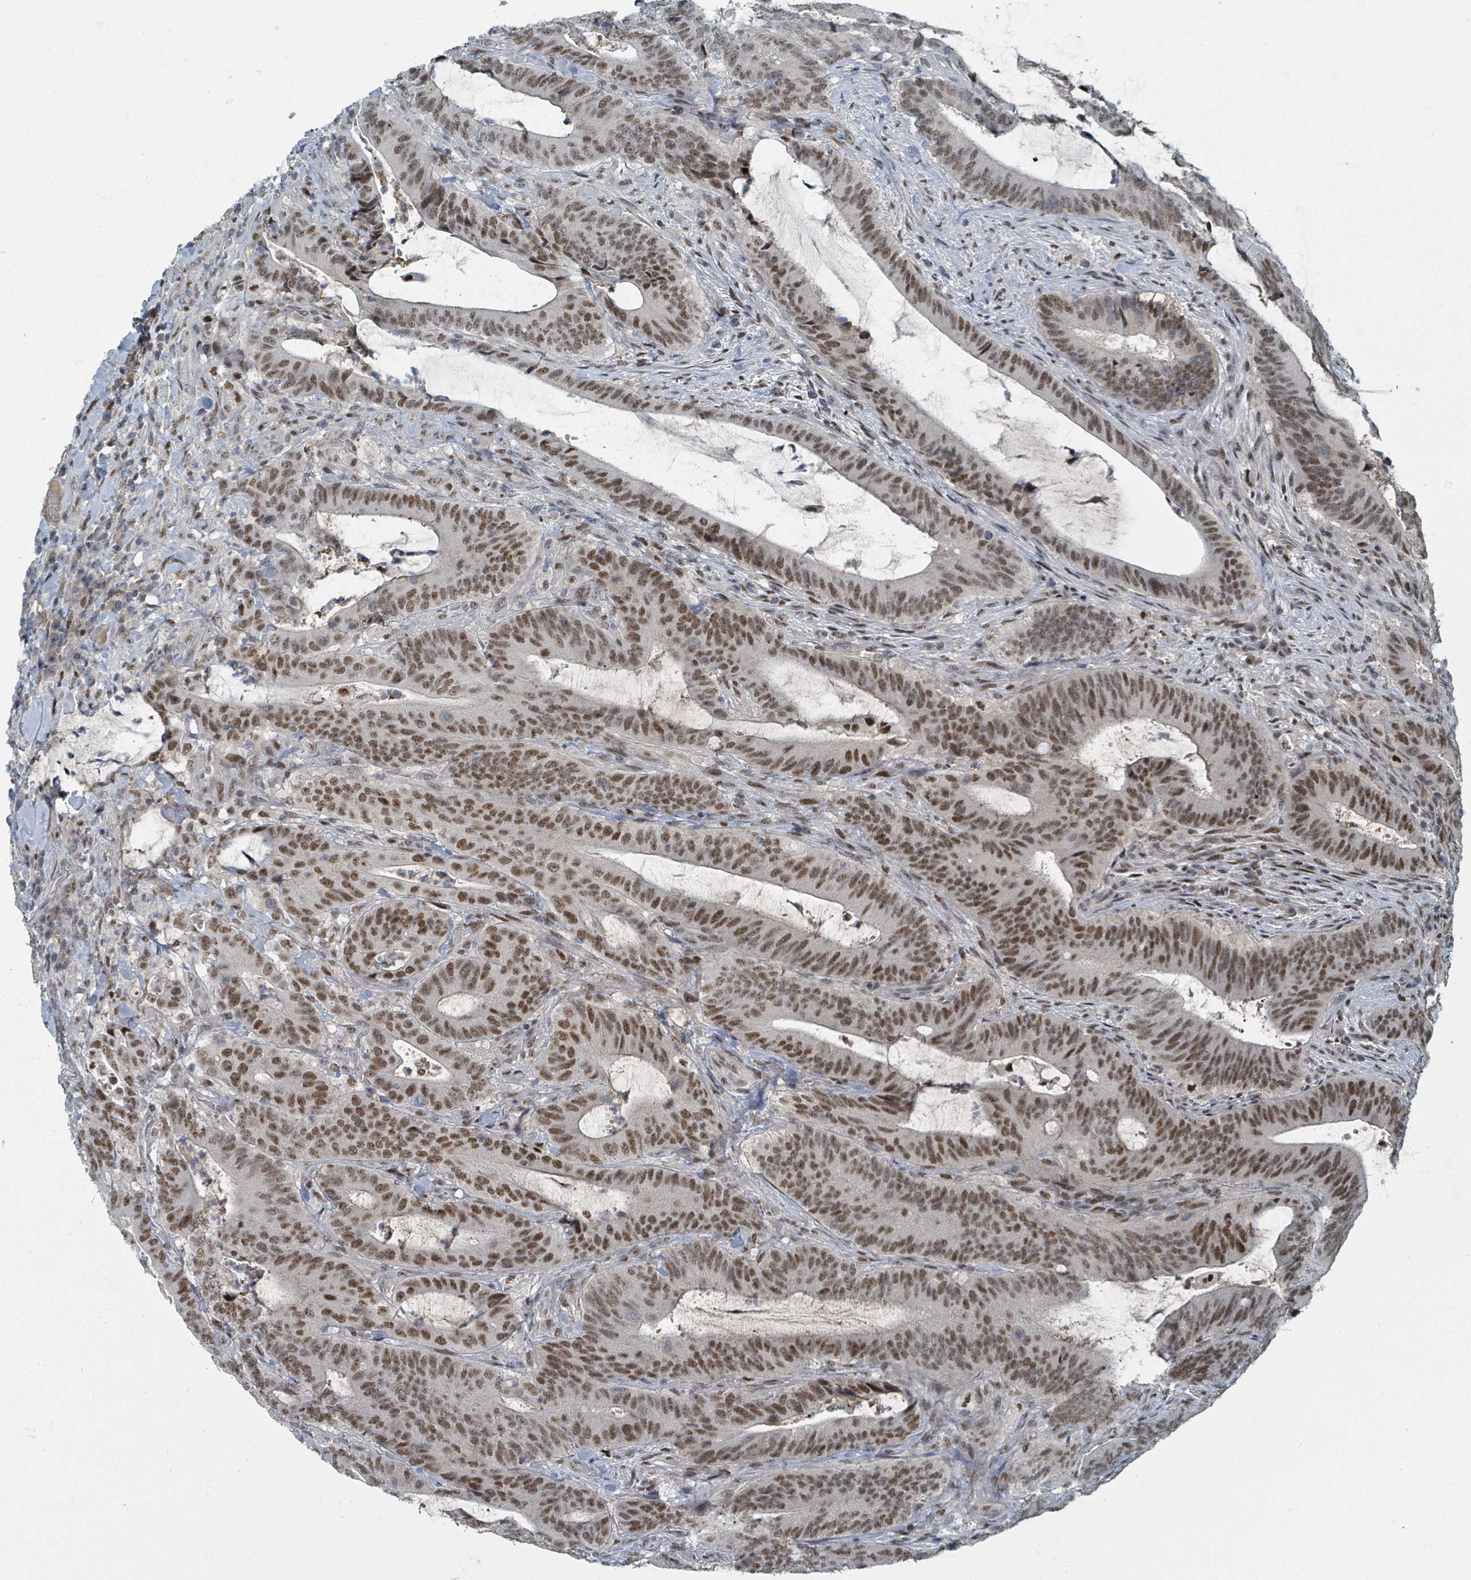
{"staining": {"intensity": "strong", "quantity": ">75%", "location": "nuclear"}, "tissue": "colorectal cancer", "cell_type": "Tumor cells", "image_type": "cancer", "snomed": [{"axis": "morphology", "description": "Adenocarcinoma, NOS"}, {"axis": "topography", "description": "Colon"}], "caption": "DAB (3,3'-diaminobenzidine) immunohistochemical staining of colorectal cancer (adenocarcinoma) exhibits strong nuclear protein positivity in approximately >75% of tumor cells. (DAB (3,3'-diaminobenzidine) = brown stain, brightfield microscopy at high magnification).", "gene": "UCK1", "patient": {"sex": "female", "age": 43}}